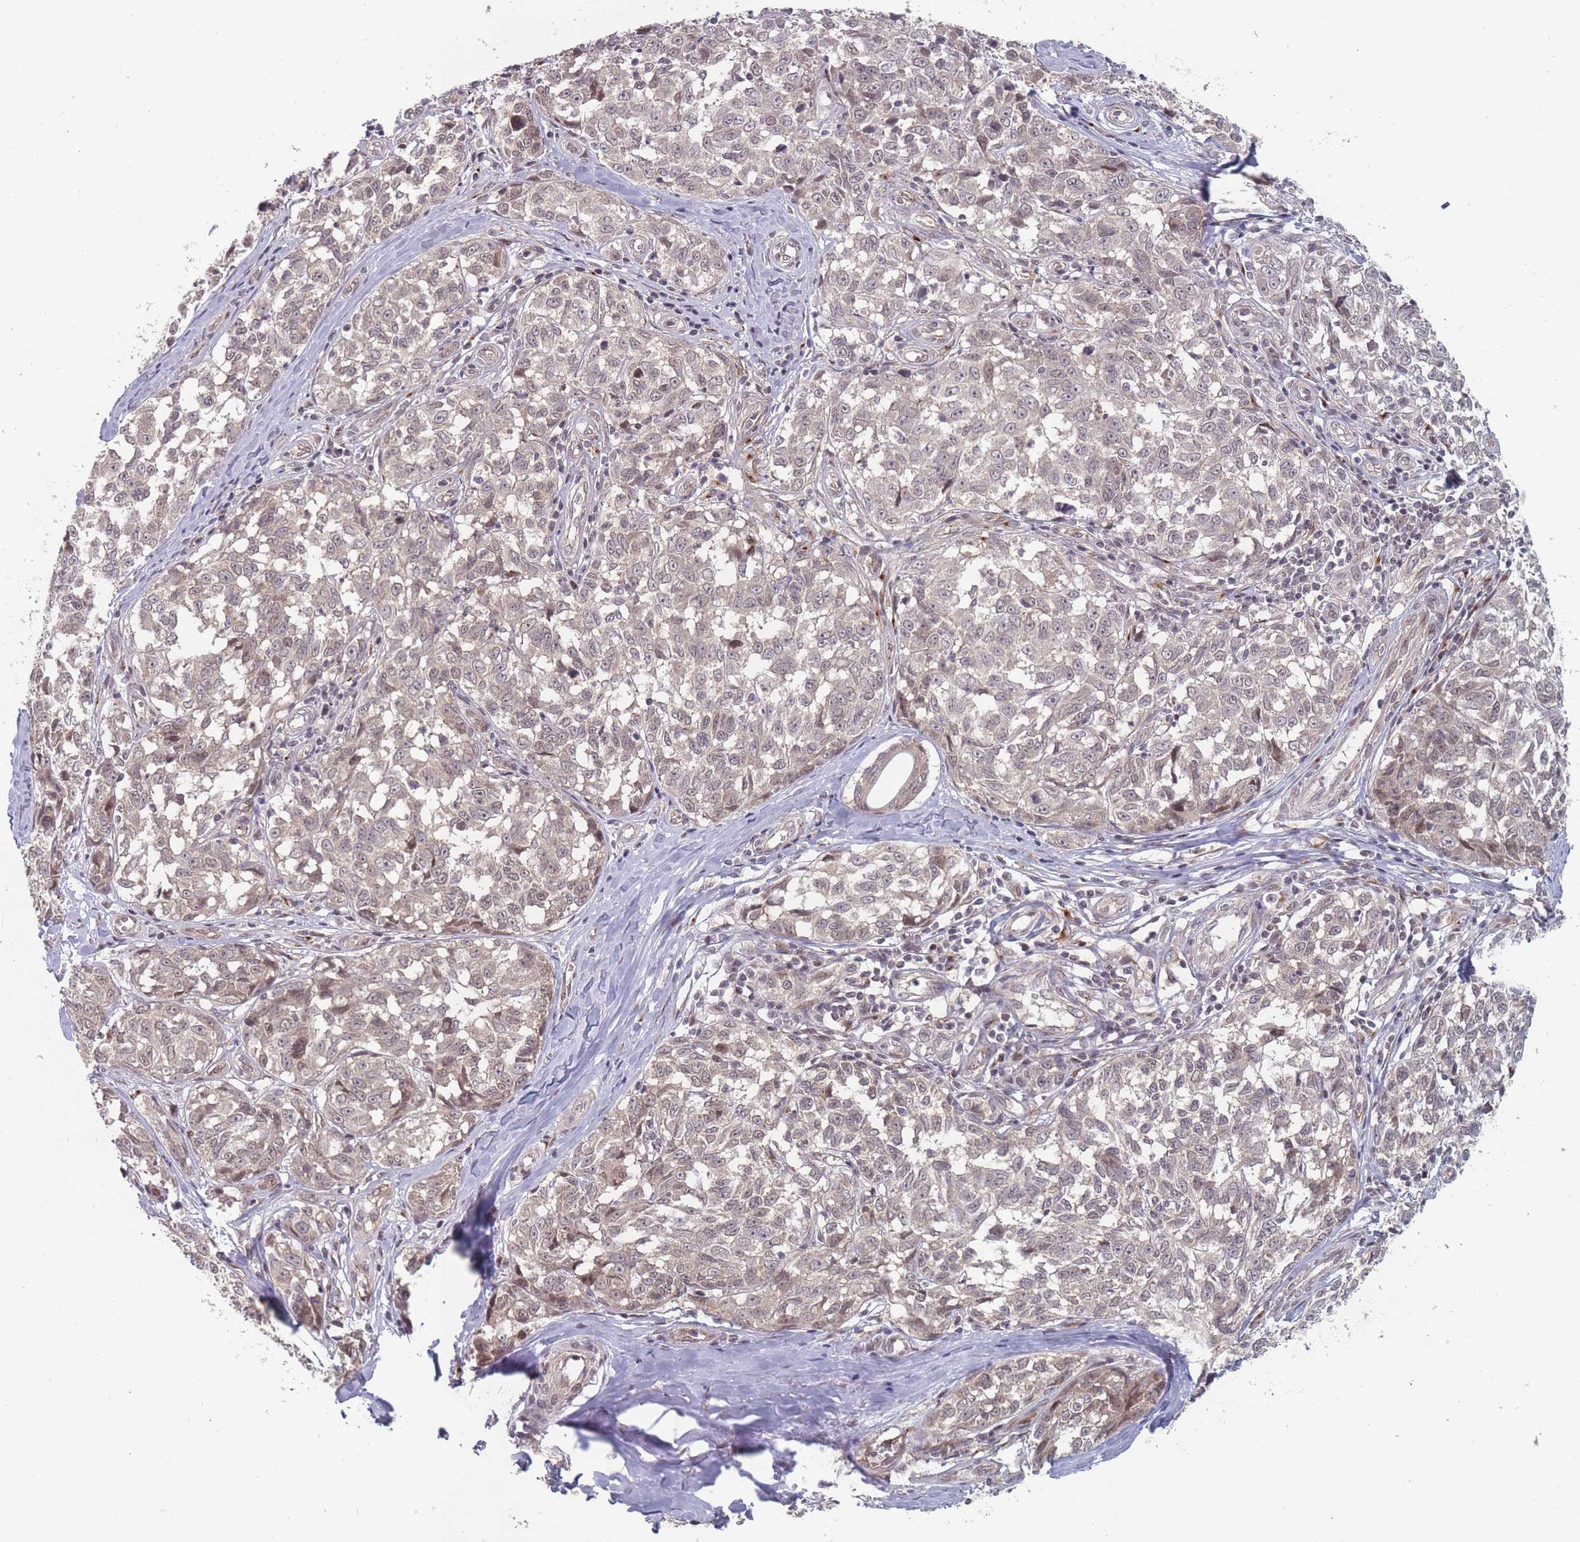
{"staining": {"intensity": "weak", "quantity": "25%-75%", "location": "cytoplasmic/membranous,nuclear"}, "tissue": "melanoma", "cell_type": "Tumor cells", "image_type": "cancer", "snomed": [{"axis": "morphology", "description": "Normal tissue, NOS"}, {"axis": "morphology", "description": "Malignant melanoma, NOS"}, {"axis": "topography", "description": "Skin"}], "caption": "A photomicrograph of human melanoma stained for a protein displays weak cytoplasmic/membranous and nuclear brown staining in tumor cells.", "gene": "CNTRL", "patient": {"sex": "female", "age": 64}}